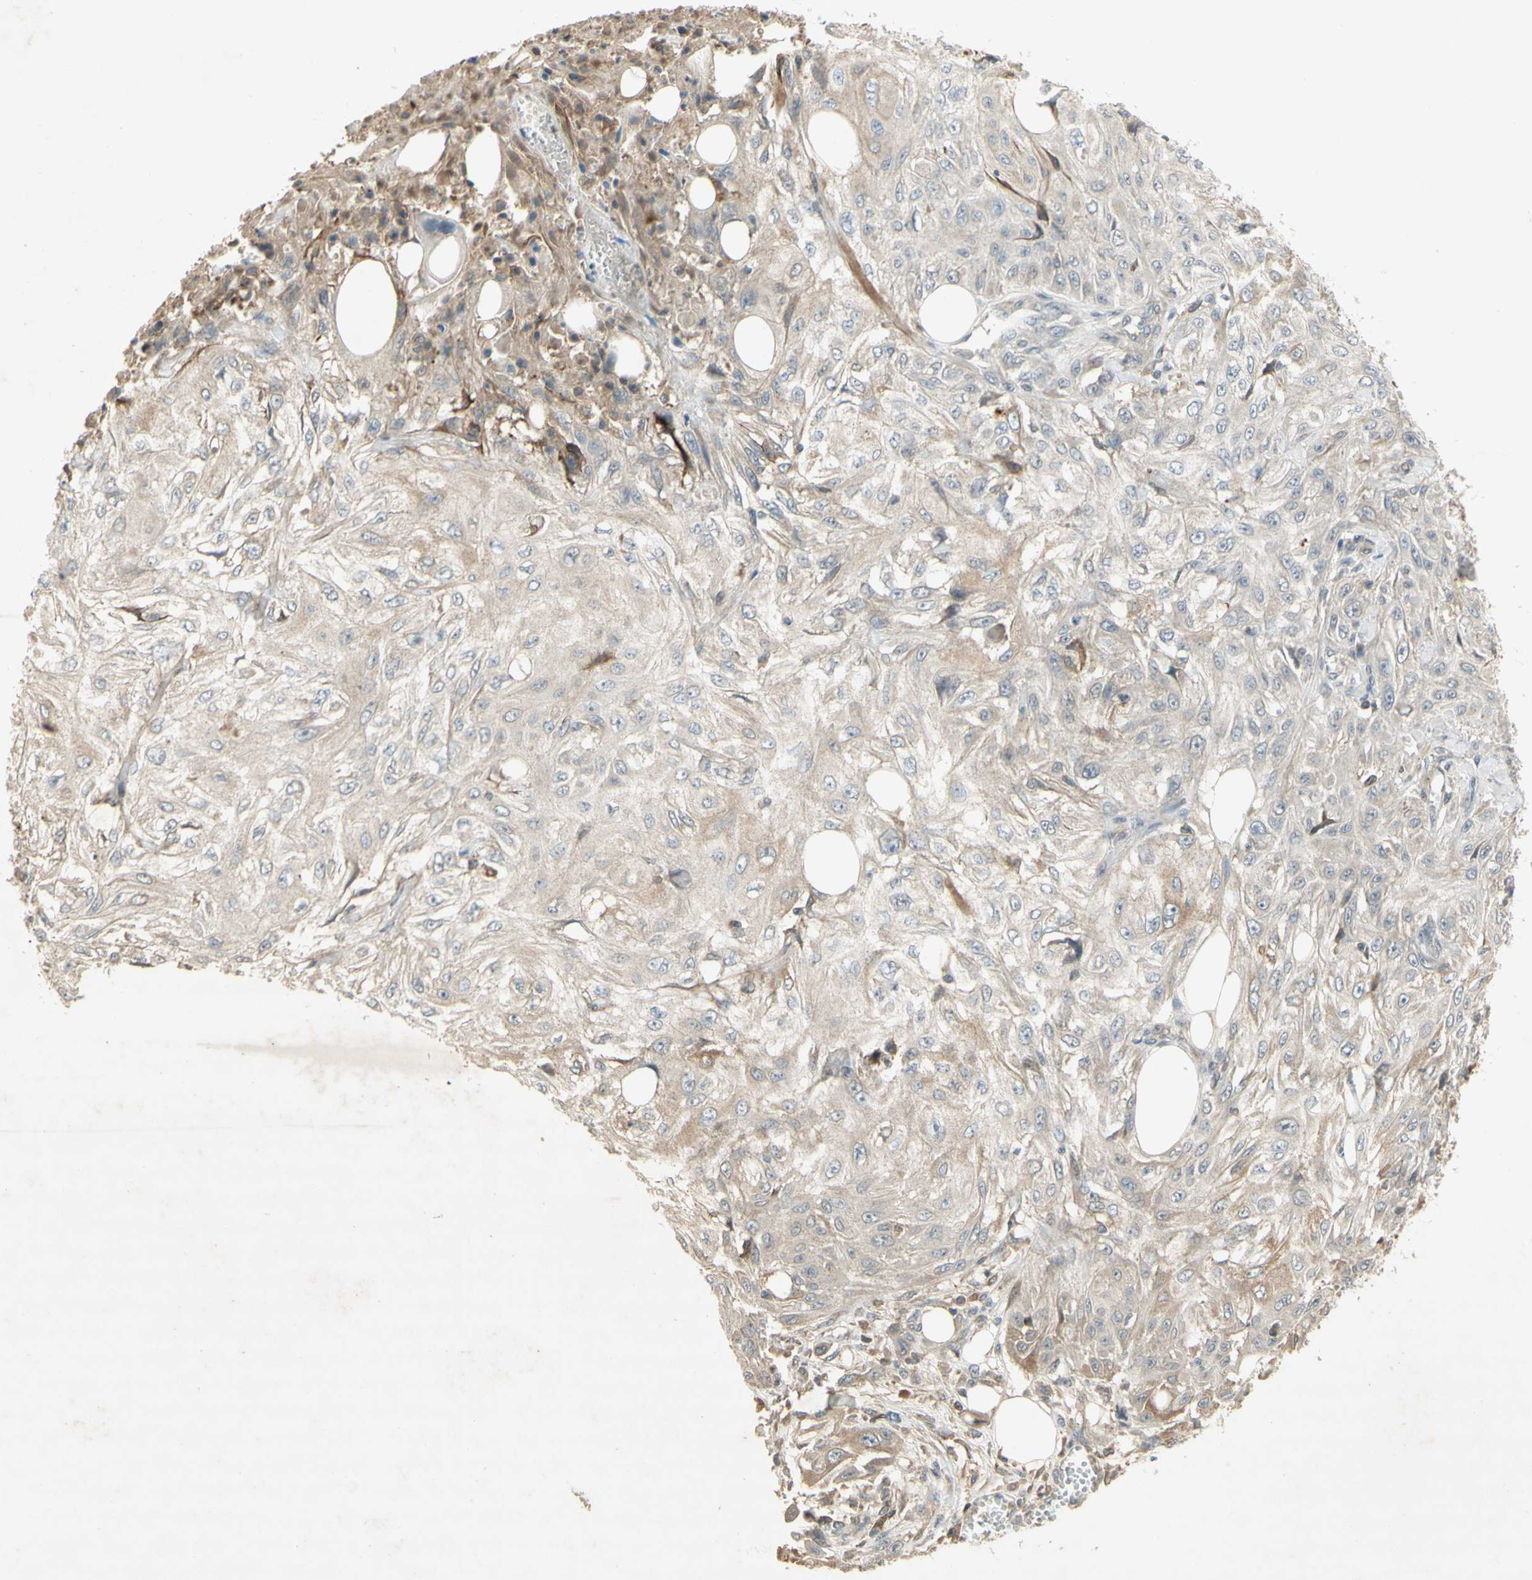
{"staining": {"intensity": "weak", "quantity": "<25%", "location": "cytoplasmic/membranous"}, "tissue": "skin cancer", "cell_type": "Tumor cells", "image_type": "cancer", "snomed": [{"axis": "morphology", "description": "Squamous cell carcinoma, NOS"}, {"axis": "topography", "description": "Skin"}], "caption": "An image of human squamous cell carcinoma (skin) is negative for staining in tumor cells.", "gene": "NRG4", "patient": {"sex": "male", "age": 75}}